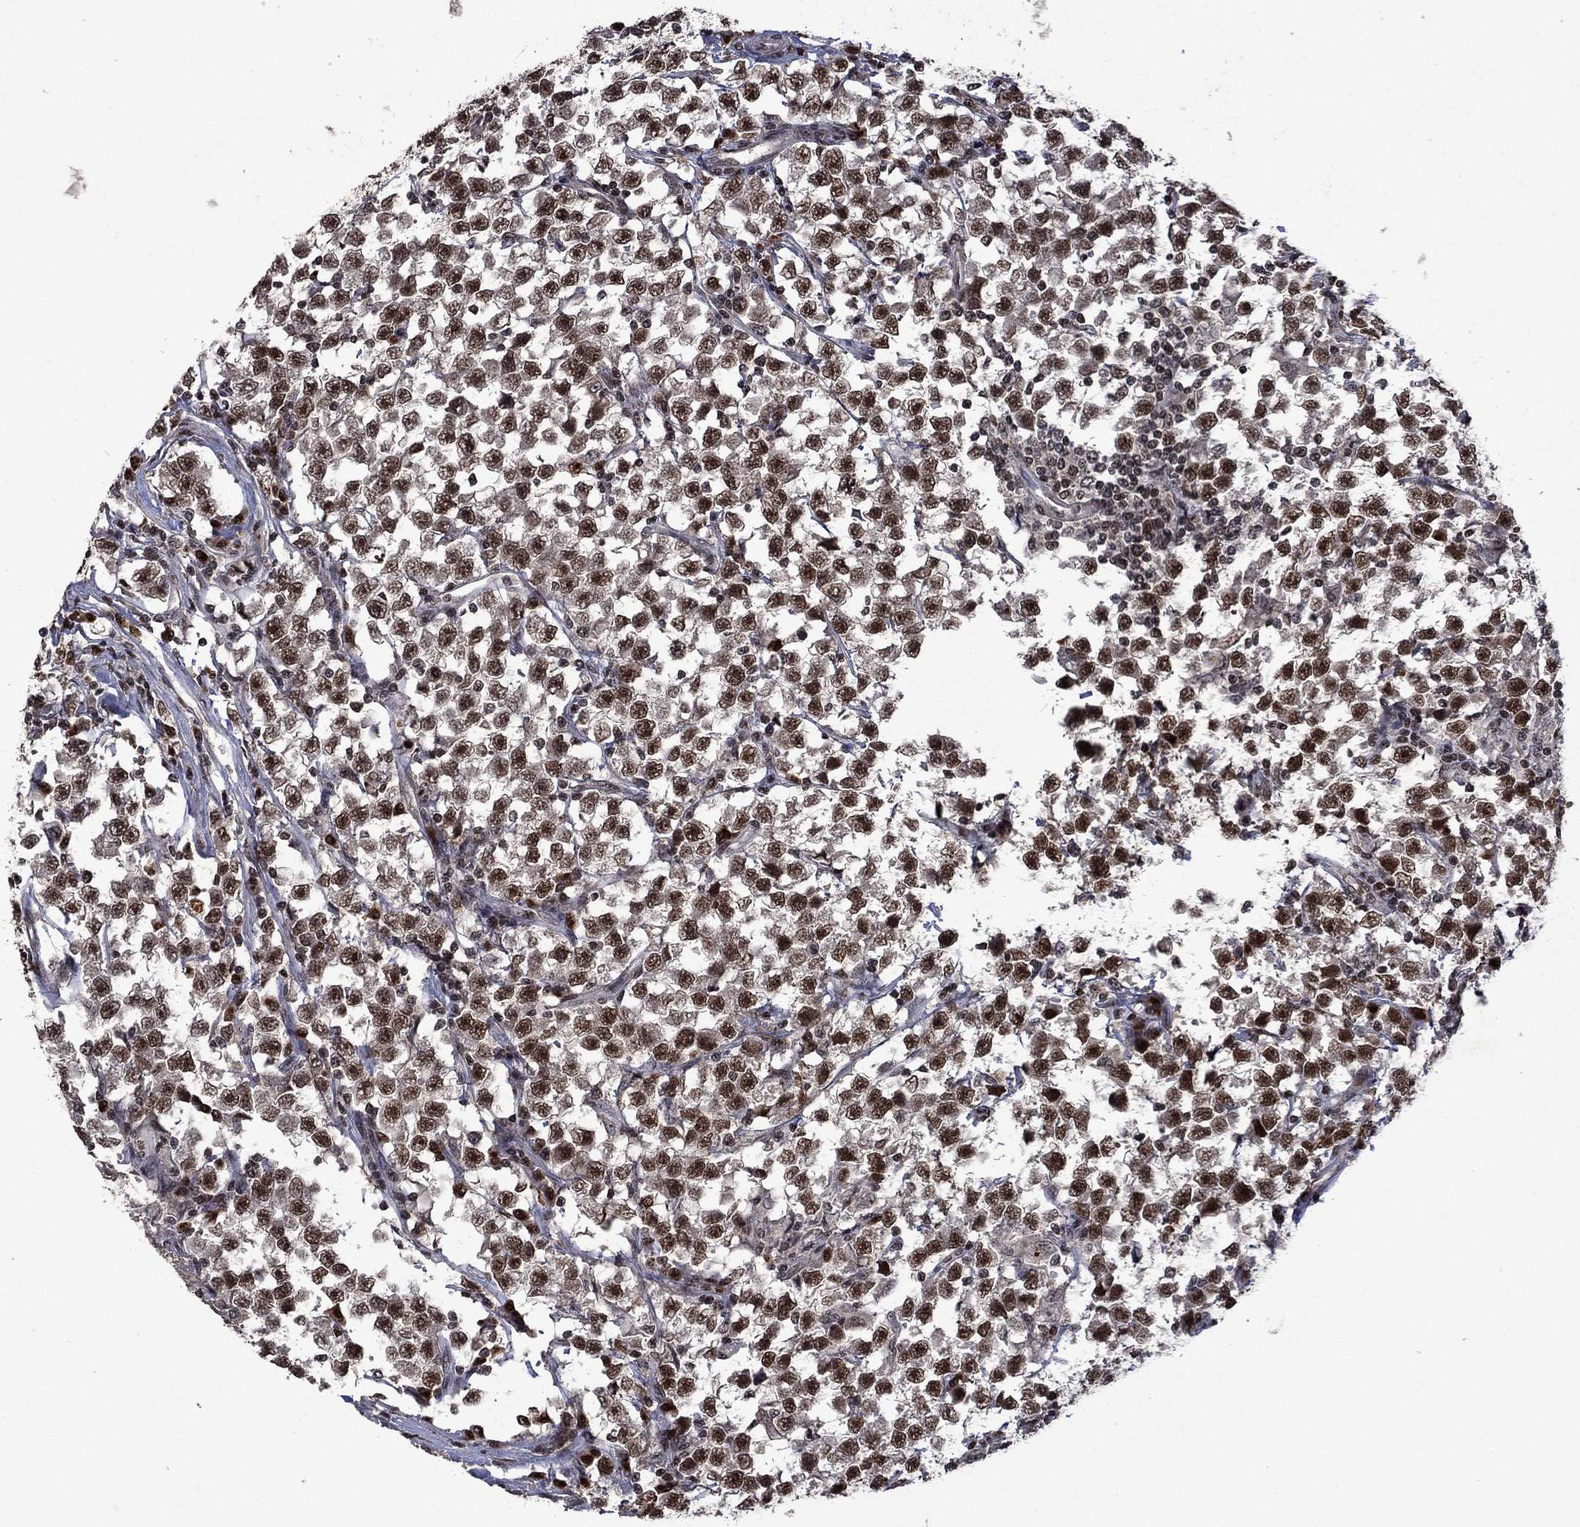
{"staining": {"intensity": "strong", "quantity": "25%-75%", "location": "nuclear"}, "tissue": "testis cancer", "cell_type": "Tumor cells", "image_type": "cancer", "snomed": [{"axis": "morphology", "description": "Seminoma, NOS"}, {"axis": "topography", "description": "Testis"}], "caption": "A brown stain labels strong nuclear positivity of a protein in seminoma (testis) tumor cells. (IHC, brightfield microscopy, high magnification).", "gene": "FBL", "patient": {"sex": "male", "age": 33}}